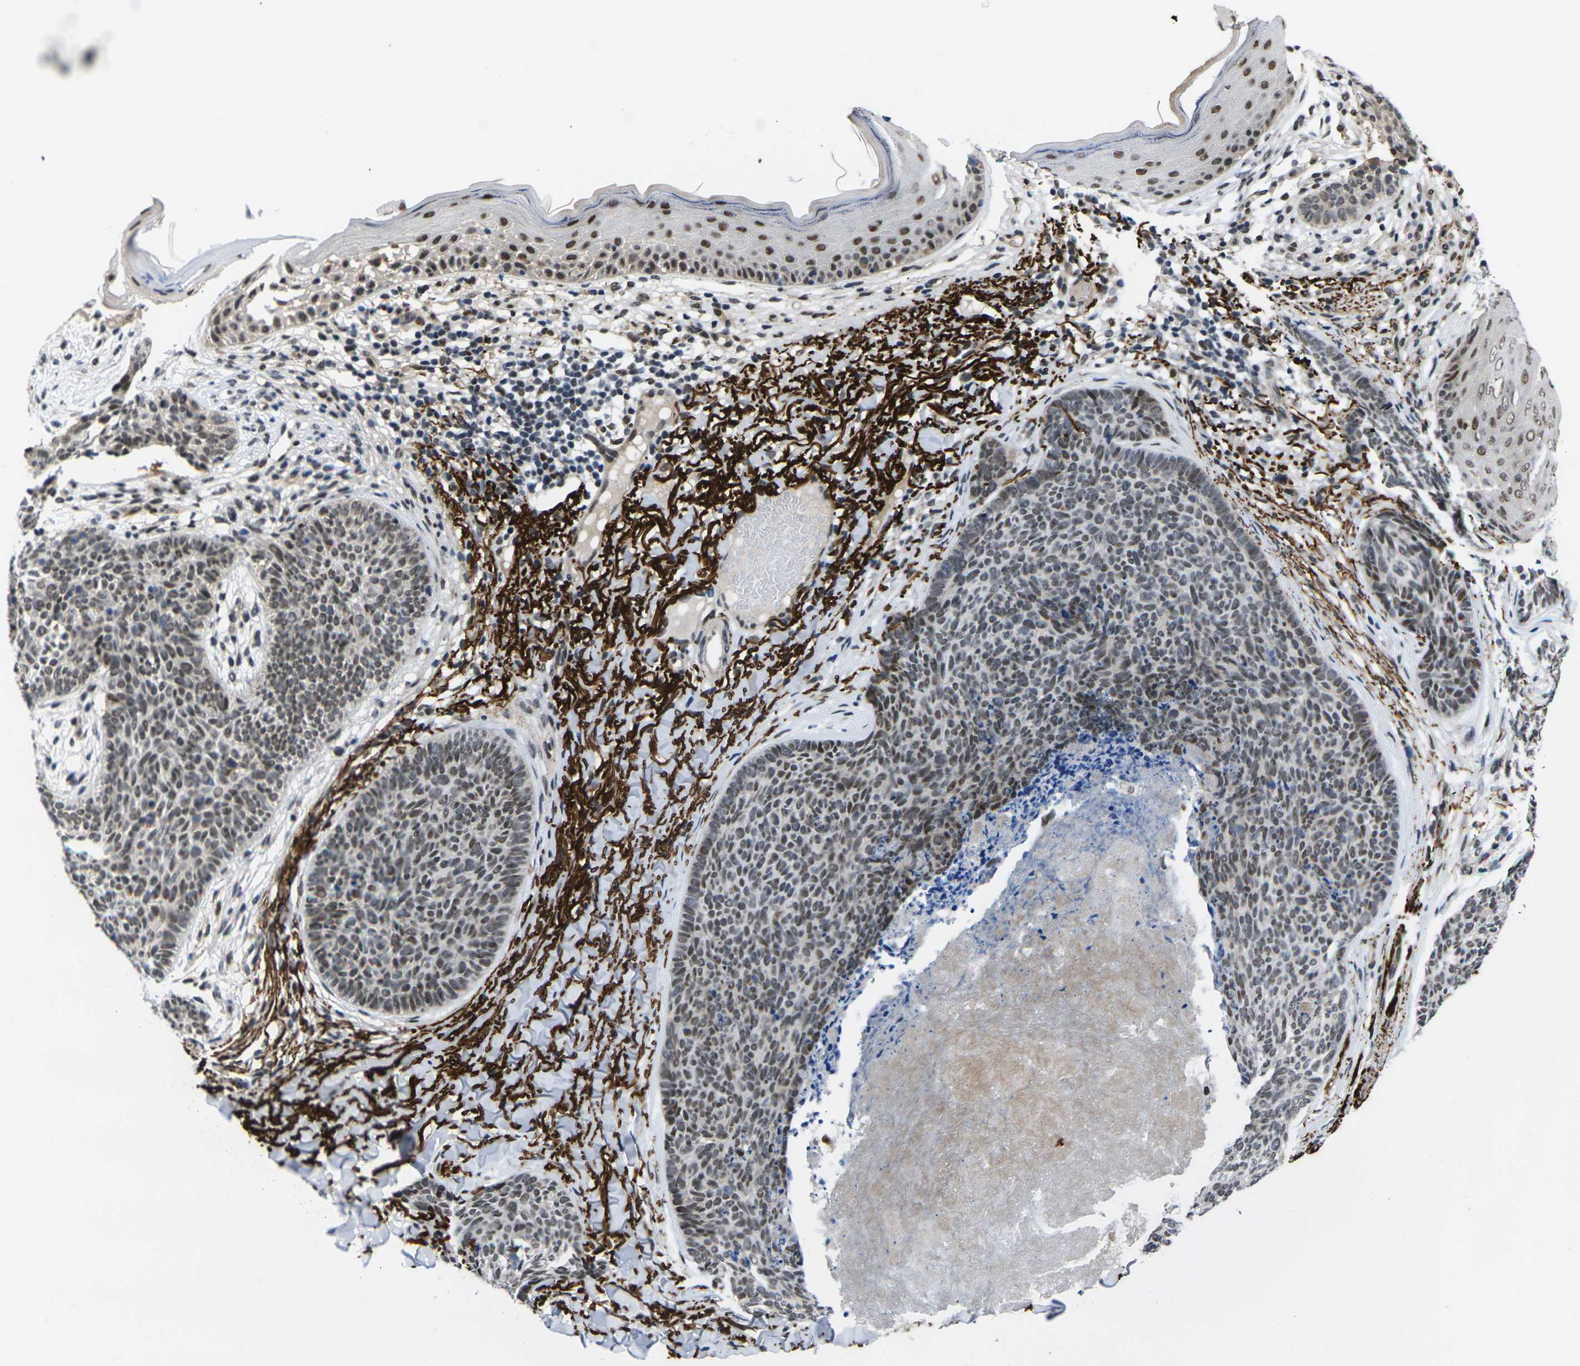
{"staining": {"intensity": "moderate", "quantity": "25%-75%", "location": "nuclear"}, "tissue": "skin cancer", "cell_type": "Tumor cells", "image_type": "cancer", "snomed": [{"axis": "morphology", "description": "Basal cell carcinoma"}, {"axis": "topography", "description": "Skin"}], "caption": "Skin basal cell carcinoma stained with a brown dye reveals moderate nuclear positive staining in about 25%-75% of tumor cells.", "gene": "RBM7", "patient": {"sex": "female", "age": 70}}